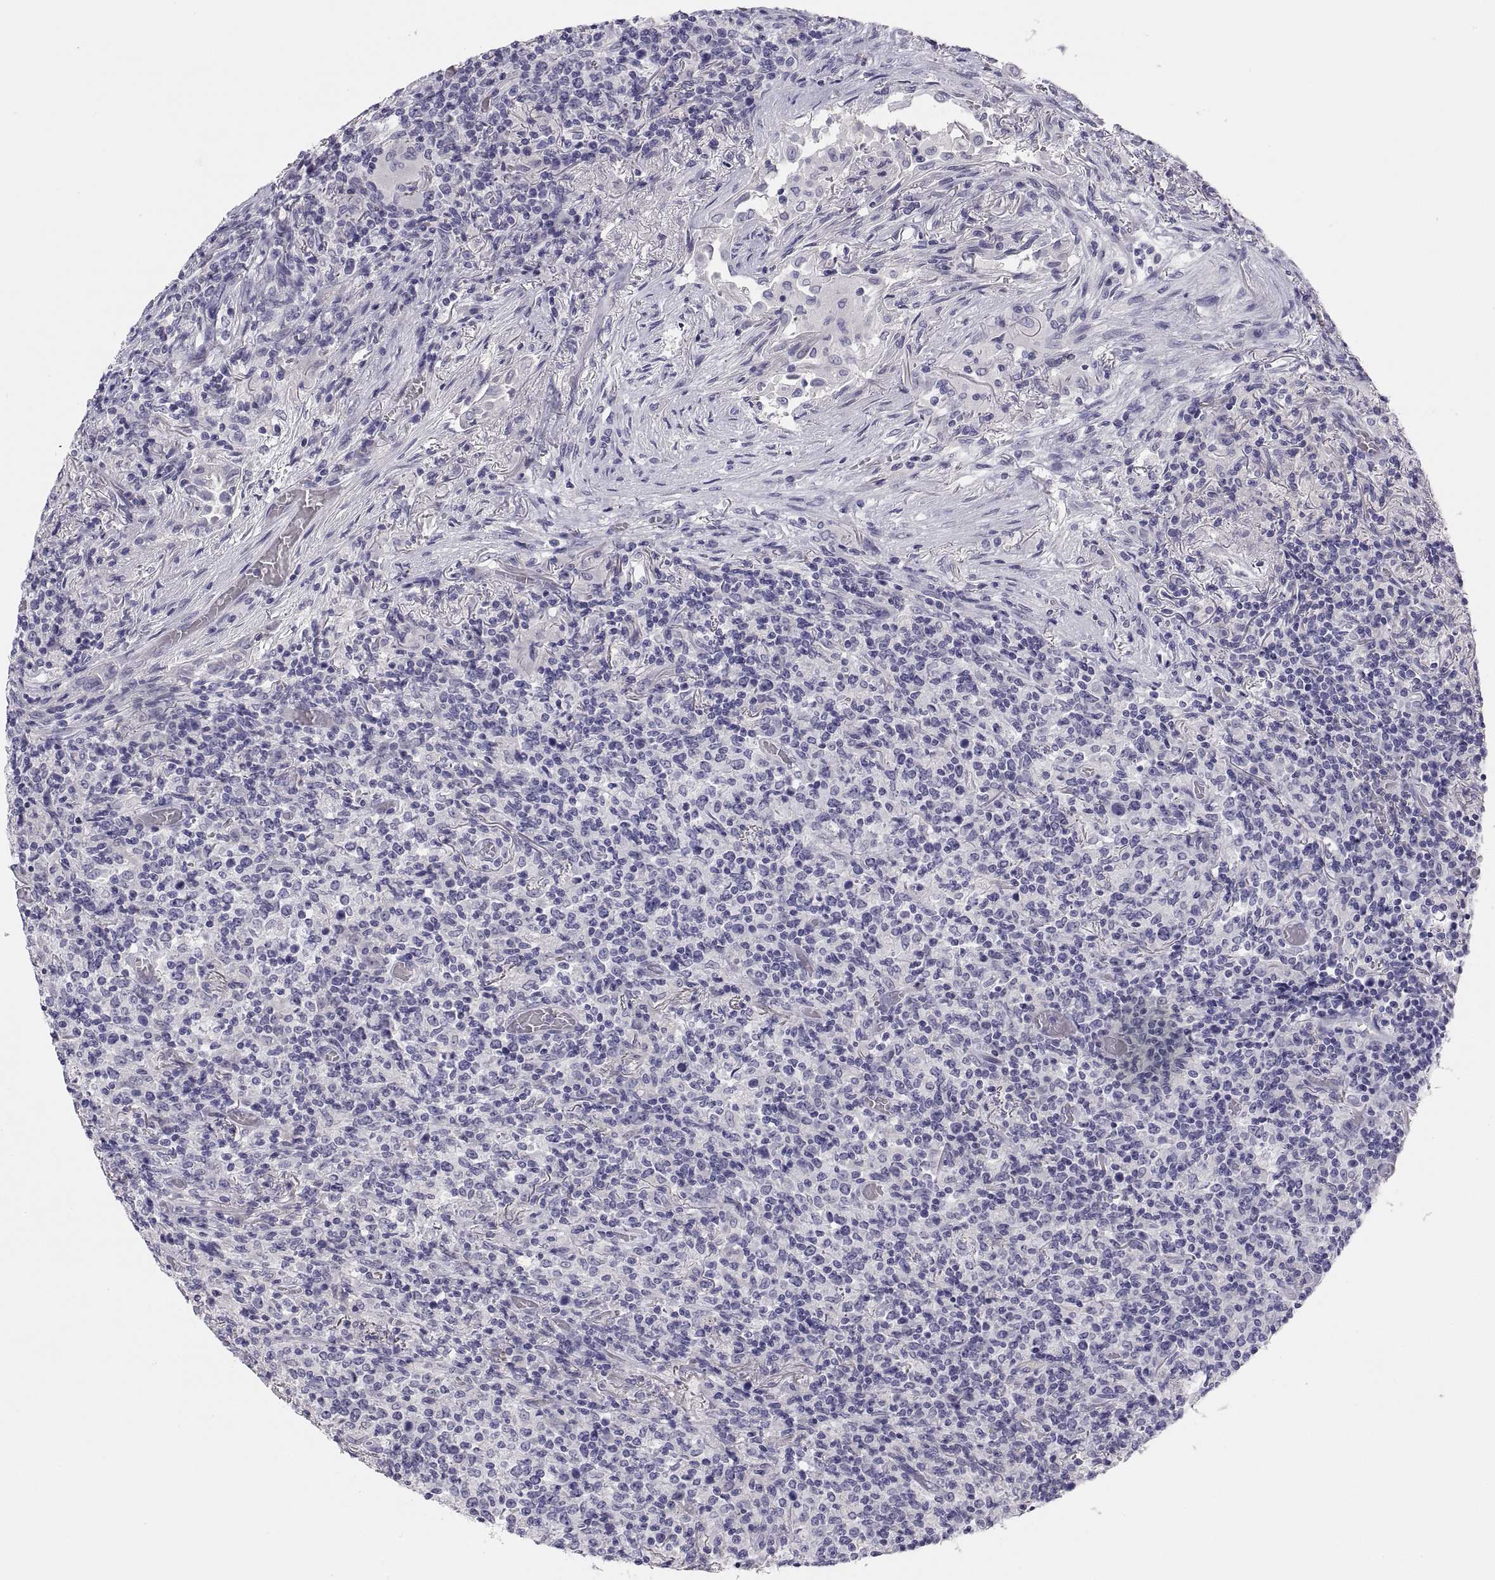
{"staining": {"intensity": "negative", "quantity": "none", "location": "none"}, "tissue": "lymphoma", "cell_type": "Tumor cells", "image_type": "cancer", "snomed": [{"axis": "morphology", "description": "Malignant lymphoma, non-Hodgkin's type, High grade"}, {"axis": "topography", "description": "Lung"}], "caption": "The image shows no significant staining in tumor cells of lymphoma.", "gene": "STRC", "patient": {"sex": "male", "age": 79}}